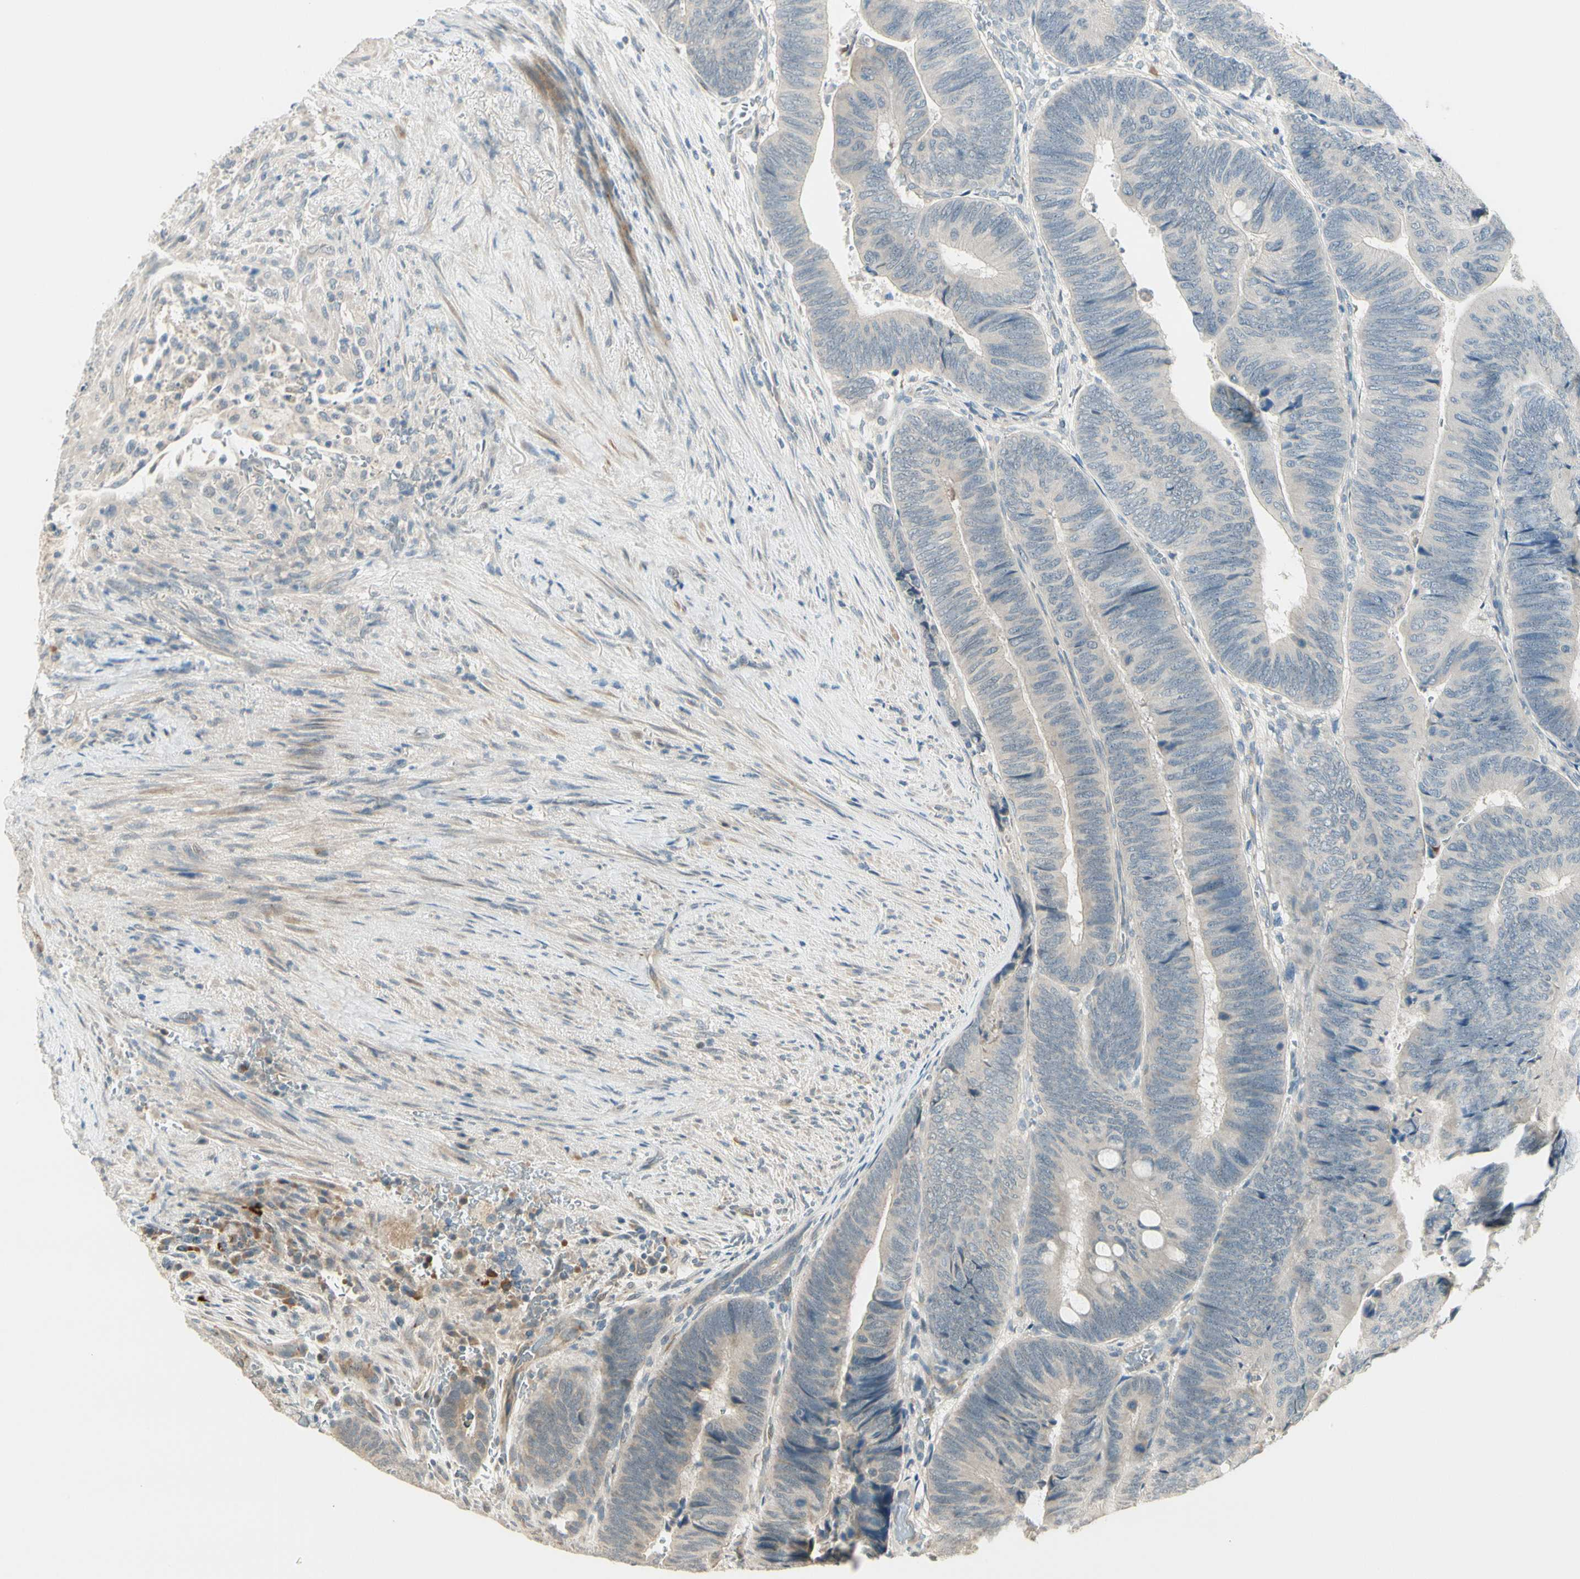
{"staining": {"intensity": "negative", "quantity": "none", "location": "none"}, "tissue": "colorectal cancer", "cell_type": "Tumor cells", "image_type": "cancer", "snomed": [{"axis": "morphology", "description": "Normal tissue, NOS"}, {"axis": "morphology", "description": "Adenocarcinoma, NOS"}, {"axis": "topography", "description": "Rectum"}, {"axis": "topography", "description": "Peripheral nerve tissue"}], "caption": "An immunohistochemistry micrograph of adenocarcinoma (colorectal) is shown. There is no staining in tumor cells of adenocarcinoma (colorectal).", "gene": "PCDHB15", "patient": {"sex": "male", "age": 92}}